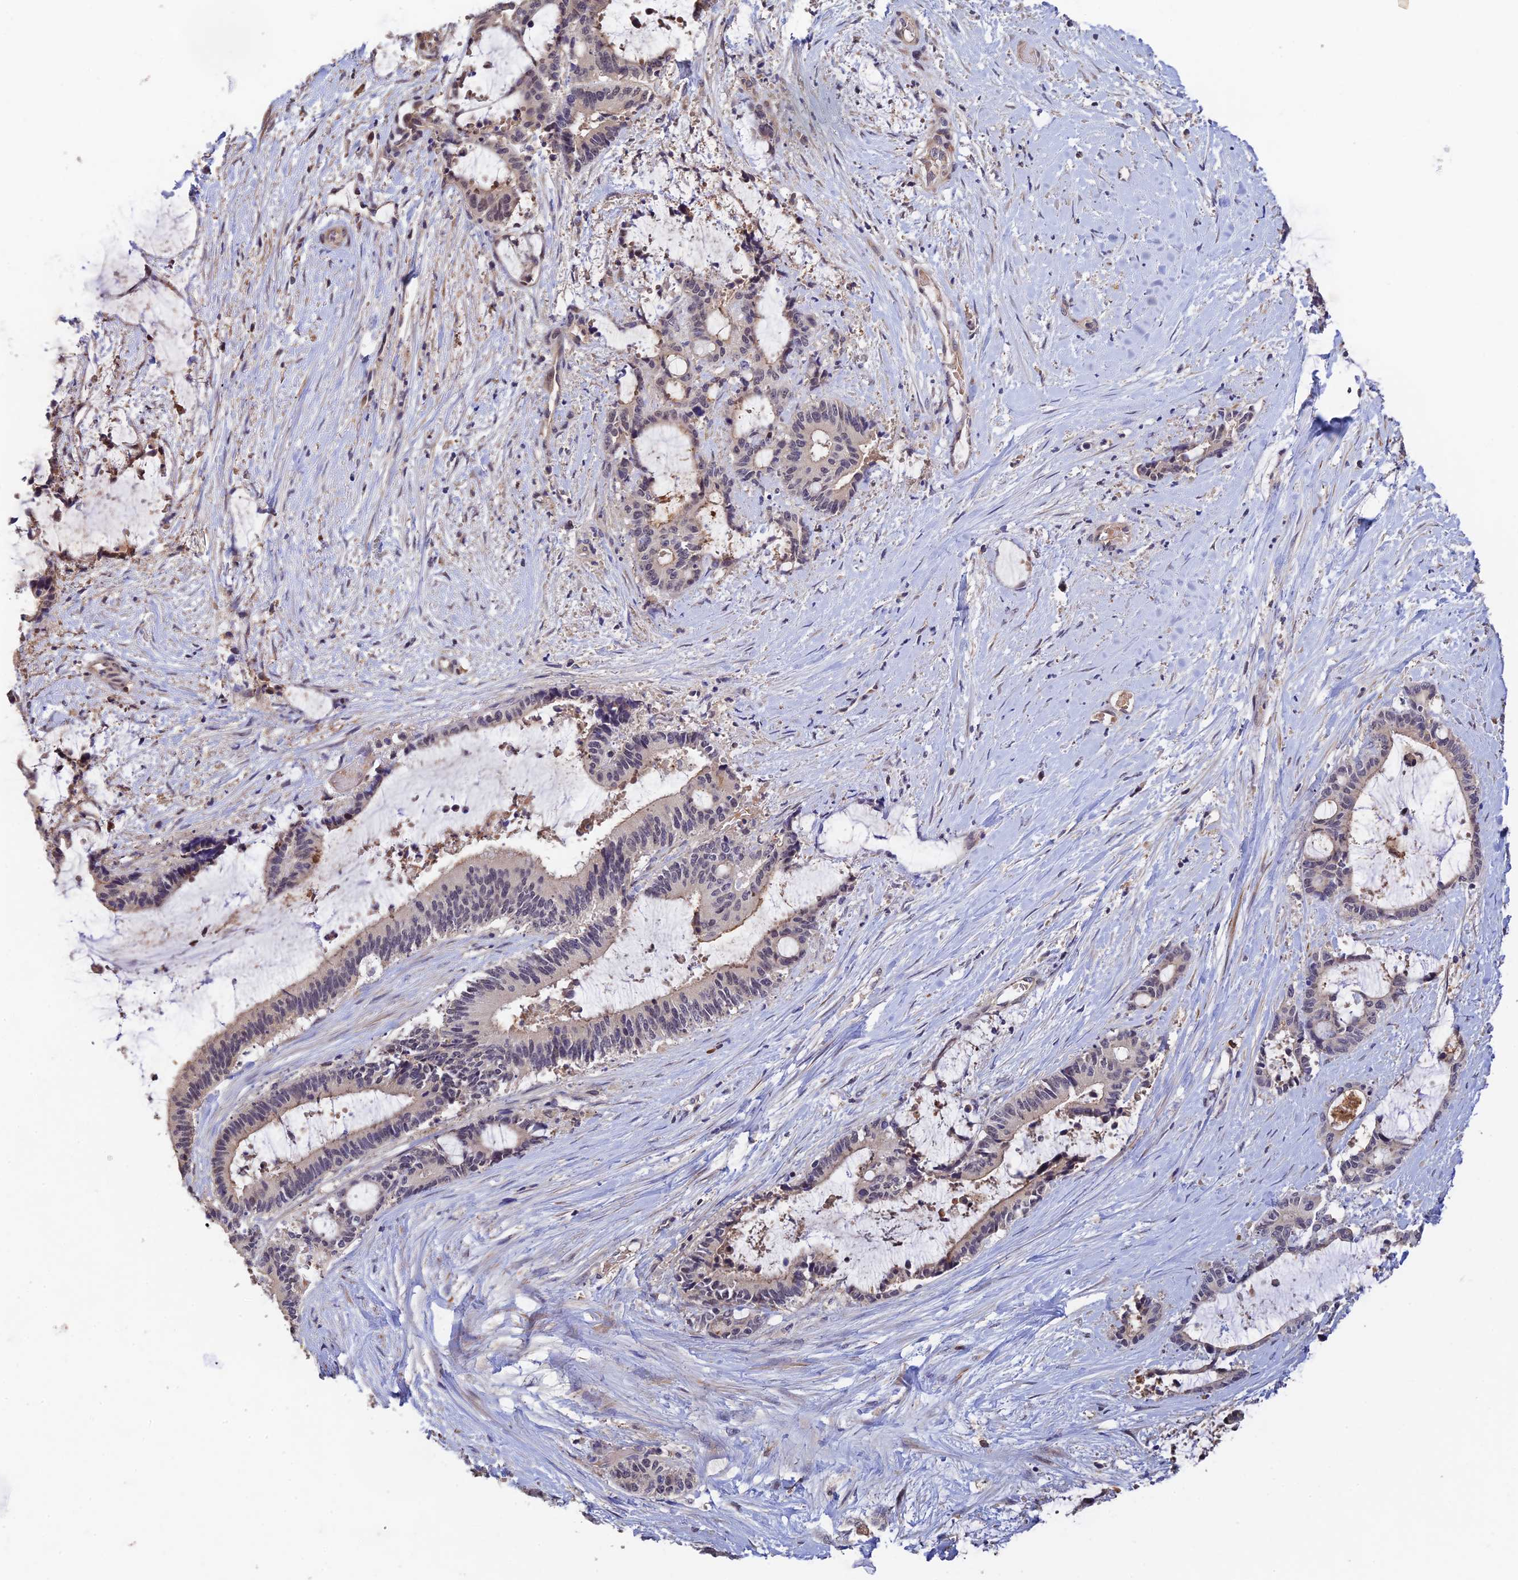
{"staining": {"intensity": "negative", "quantity": "none", "location": "none"}, "tissue": "liver cancer", "cell_type": "Tumor cells", "image_type": "cancer", "snomed": [{"axis": "morphology", "description": "Normal tissue, NOS"}, {"axis": "morphology", "description": "Cholangiocarcinoma"}, {"axis": "topography", "description": "Liver"}, {"axis": "topography", "description": "Peripheral nerve tissue"}], "caption": "A high-resolution micrograph shows immunohistochemistry staining of cholangiocarcinoma (liver), which exhibits no significant staining in tumor cells.", "gene": "CWH43", "patient": {"sex": "female", "age": 73}}